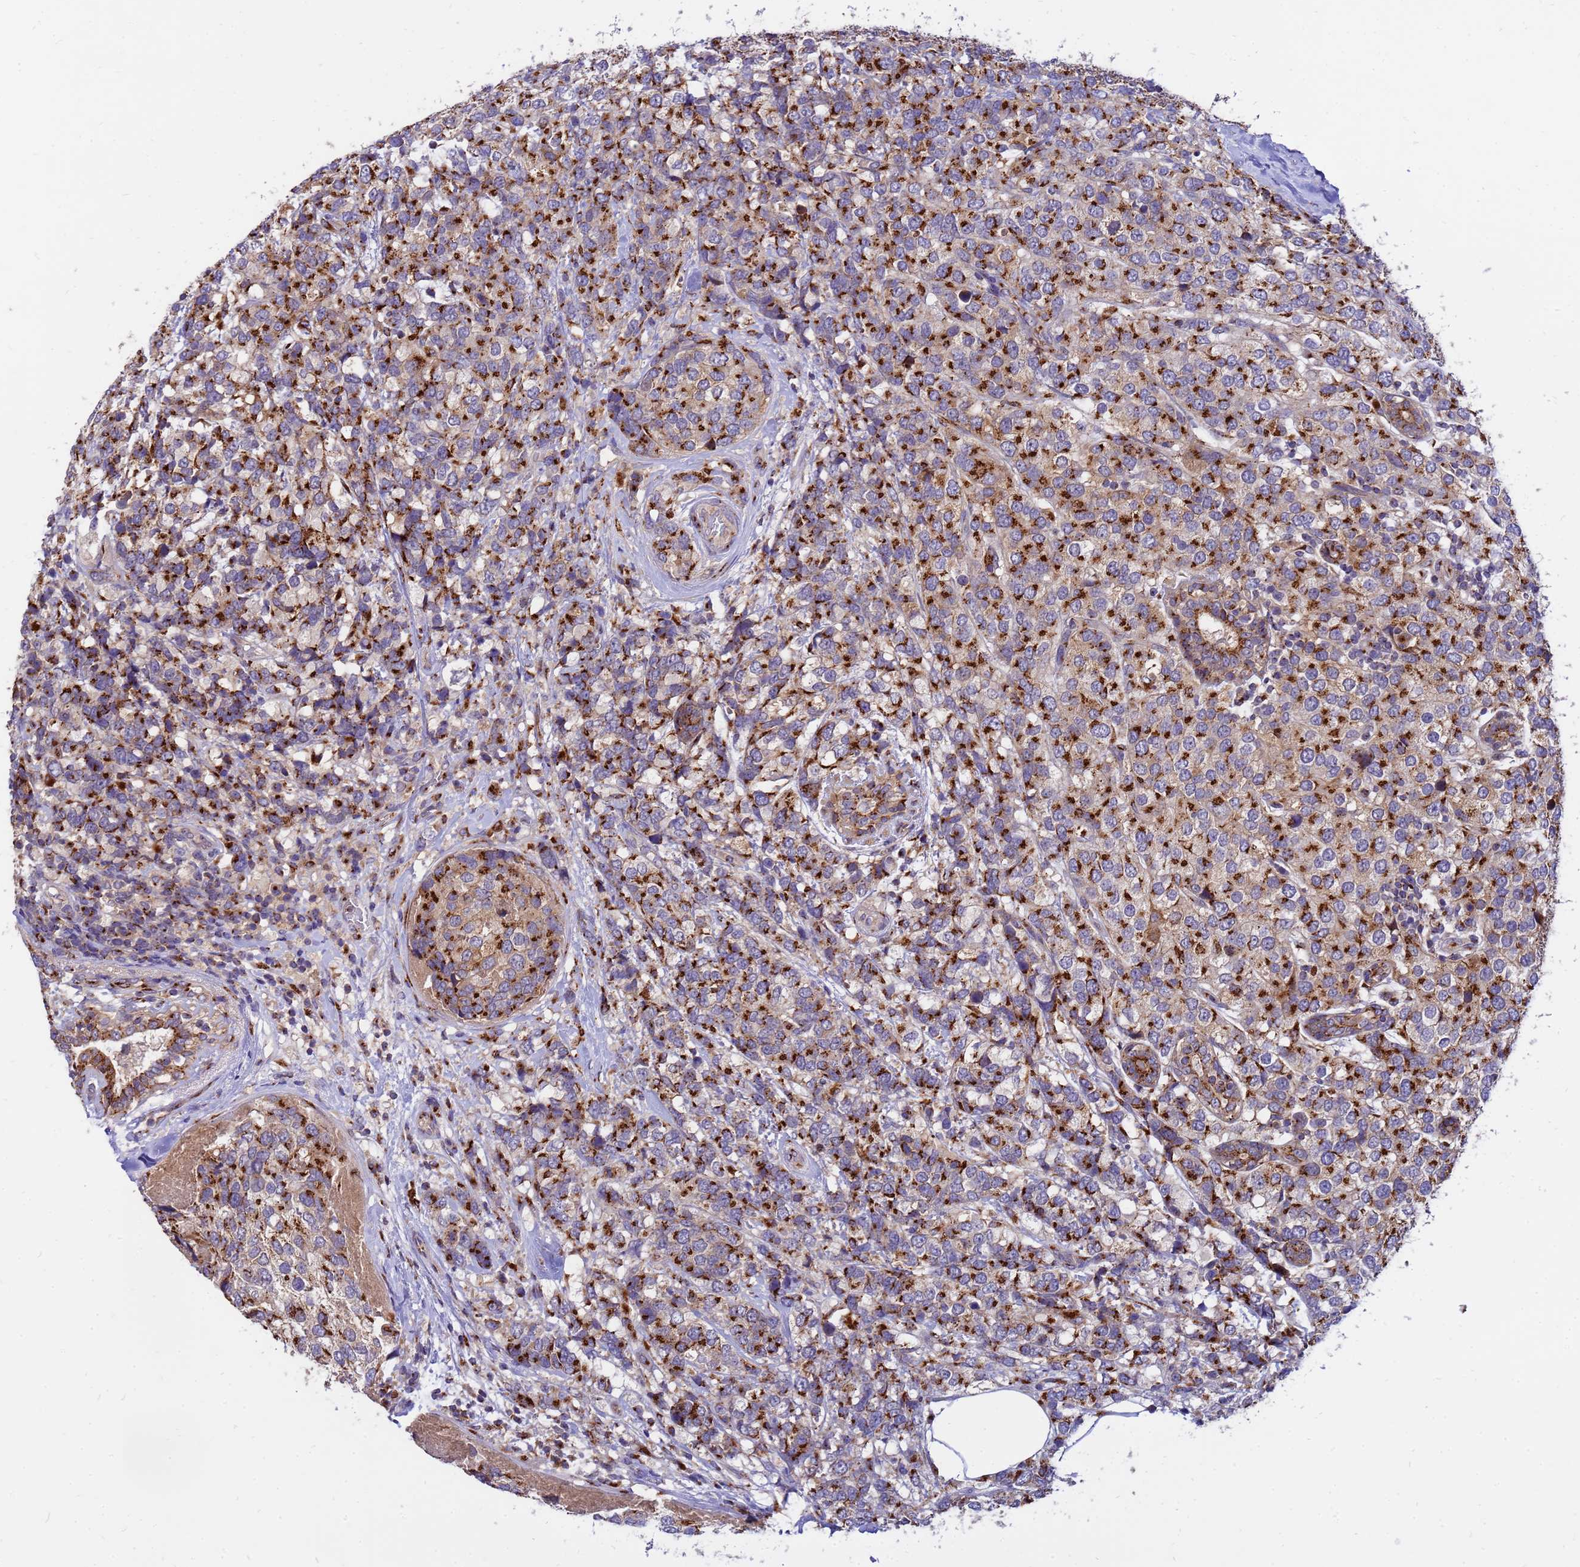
{"staining": {"intensity": "strong", "quantity": ">75%", "location": "cytoplasmic/membranous"}, "tissue": "breast cancer", "cell_type": "Tumor cells", "image_type": "cancer", "snomed": [{"axis": "morphology", "description": "Lobular carcinoma"}, {"axis": "topography", "description": "Breast"}], "caption": "Immunohistochemical staining of human breast lobular carcinoma exhibits high levels of strong cytoplasmic/membranous protein positivity in about >75% of tumor cells. The staining was performed using DAB, with brown indicating positive protein expression. Nuclei are stained blue with hematoxylin.", "gene": "HPS3", "patient": {"sex": "female", "age": 59}}